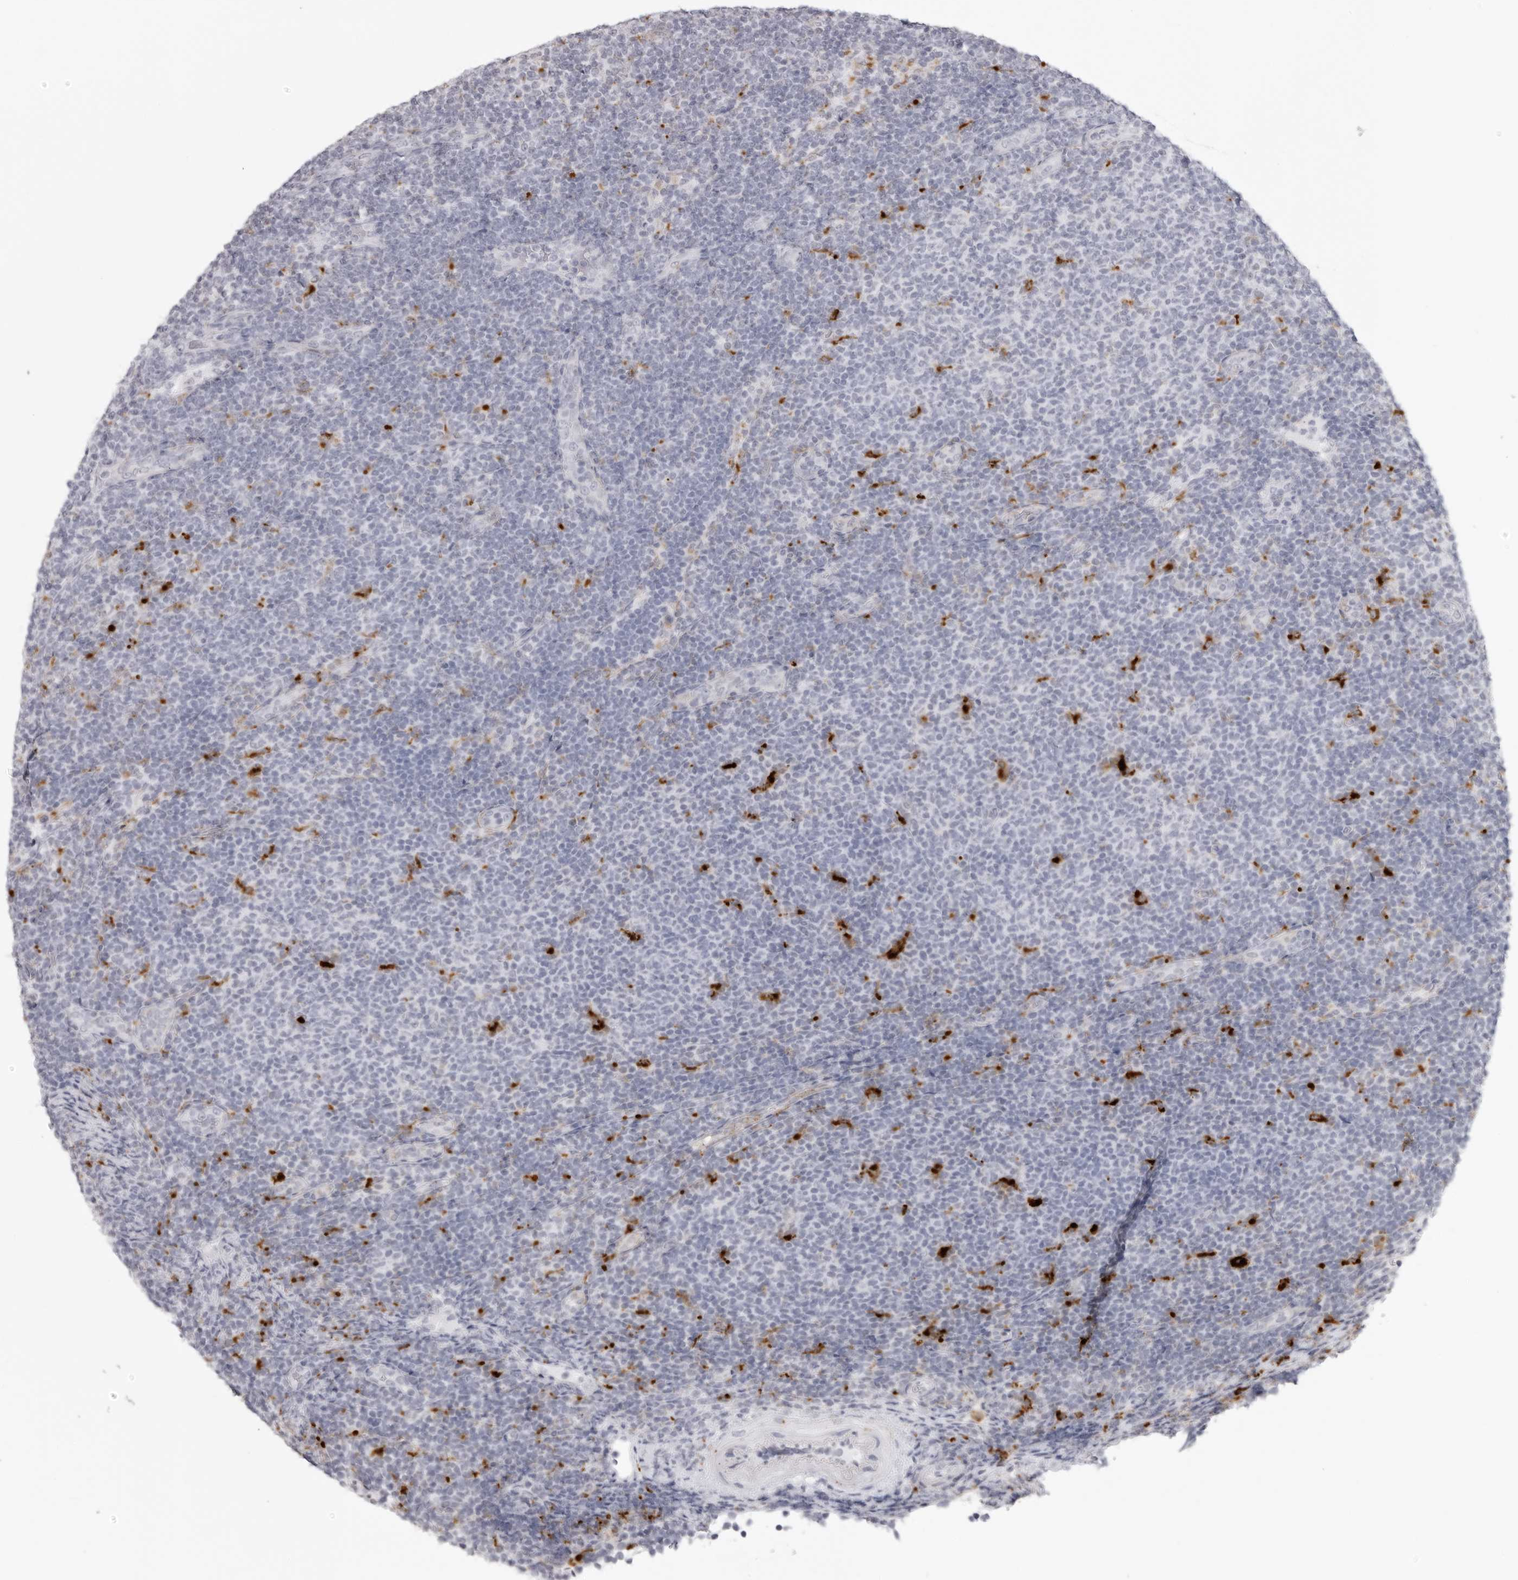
{"staining": {"intensity": "negative", "quantity": "none", "location": "none"}, "tissue": "lymphoma", "cell_type": "Tumor cells", "image_type": "cancer", "snomed": [{"axis": "morphology", "description": "Malignant lymphoma, non-Hodgkin's type, Low grade"}, {"axis": "topography", "description": "Lymph node"}], "caption": "There is no significant expression in tumor cells of lymphoma.", "gene": "IL25", "patient": {"sex": "male", "age": 66}}